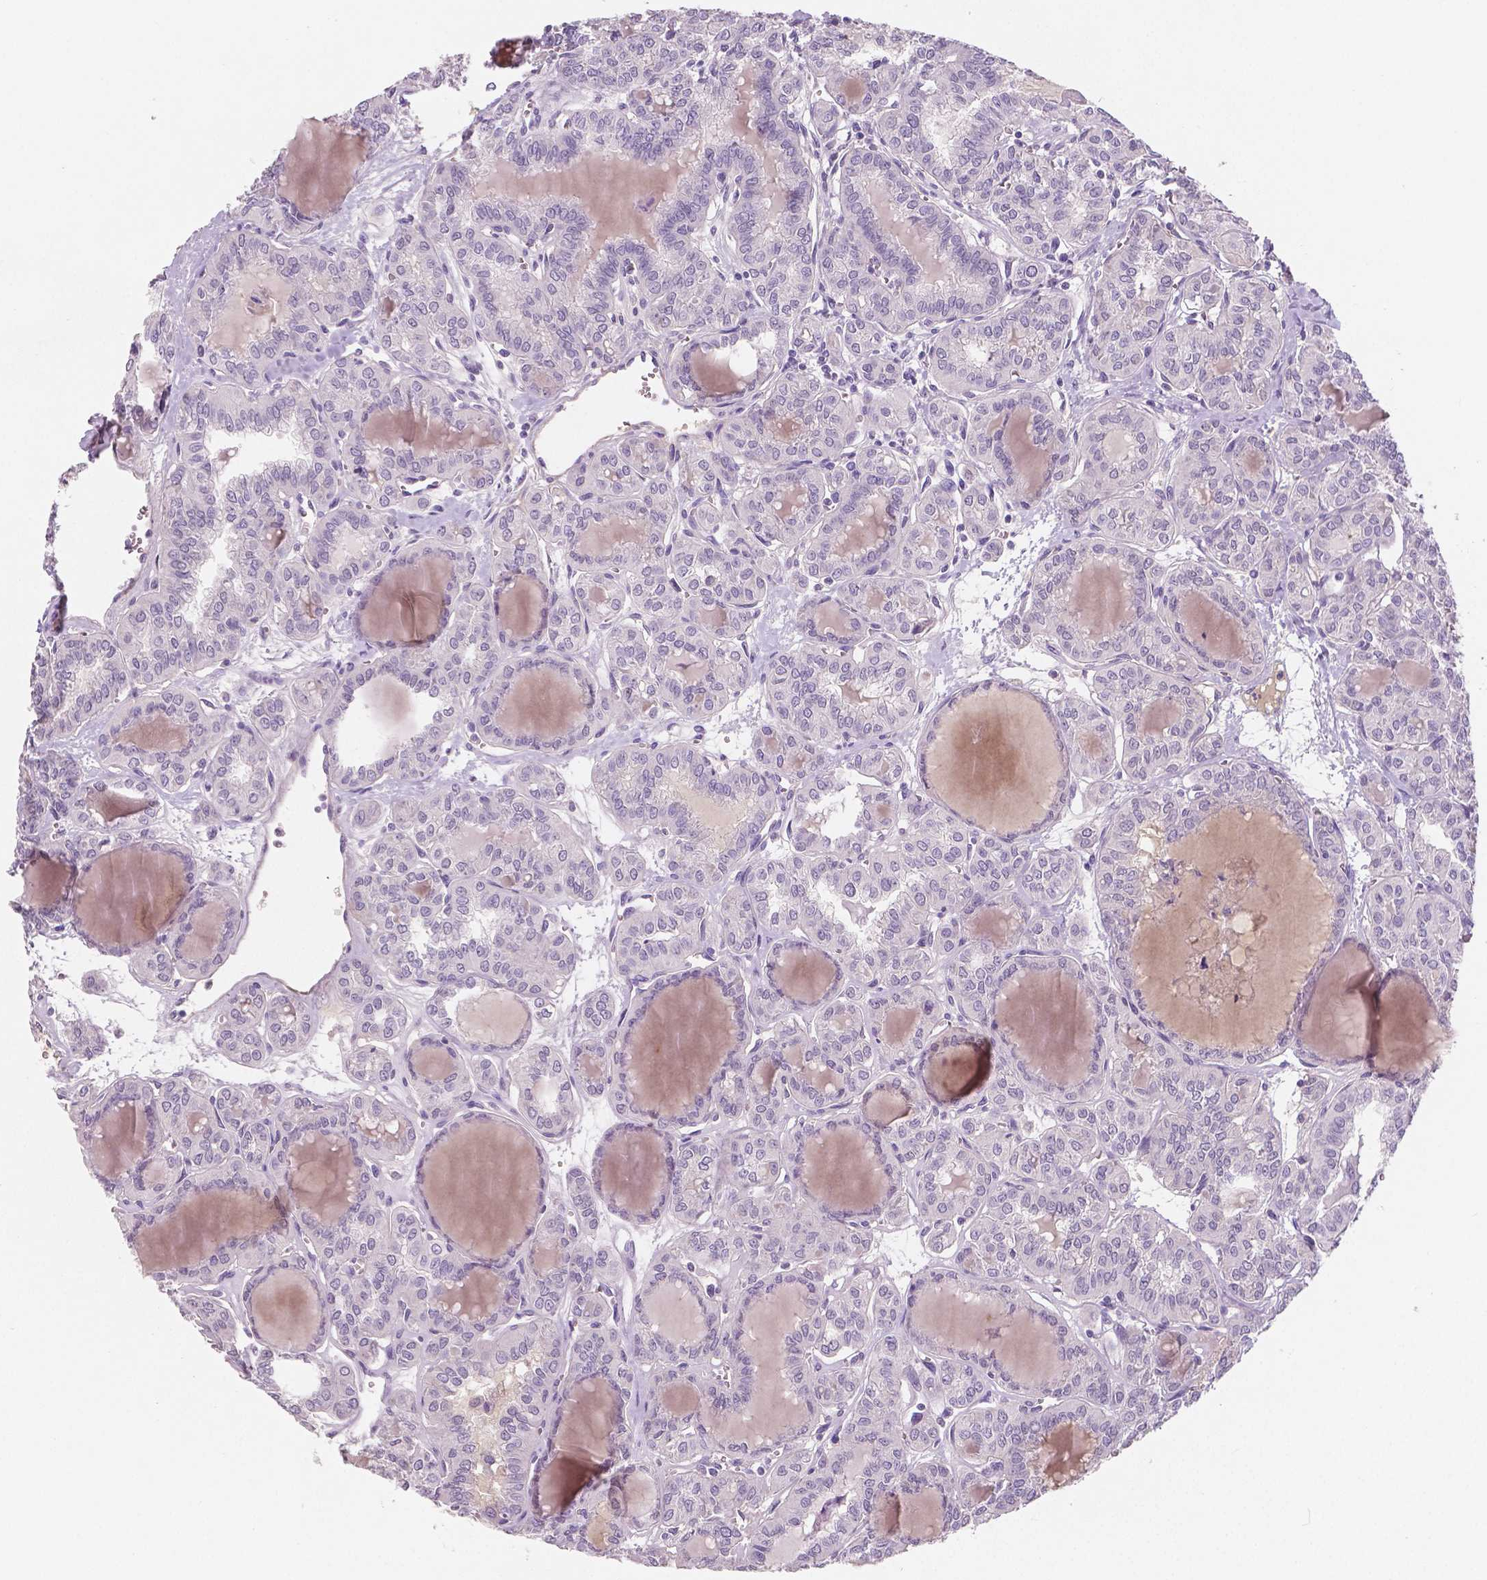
{"staining": {"intensity": "negative", "quantity": "none", "location": "none"}, "tissue": "thyroid cancer", "cell_type": "Tumor cells", "image_type": "cancer", "snomed": [{"axis": "morphology", "description": "Papillary adenocarcinoma, NOS"}, {"axis": "topography", "description": "Thyroid gland"}], "caption": "Immunohistochemistry micrograph of neoplastic tissue: thyroid cancer (papillary adenocarcinoma) stained with DAB (3,3'-diaminobenzidine) reveals no significant protein positivity in tumor cells.", "gene": "LSM14B", "patient": {"sex": "female", "age": 41}}